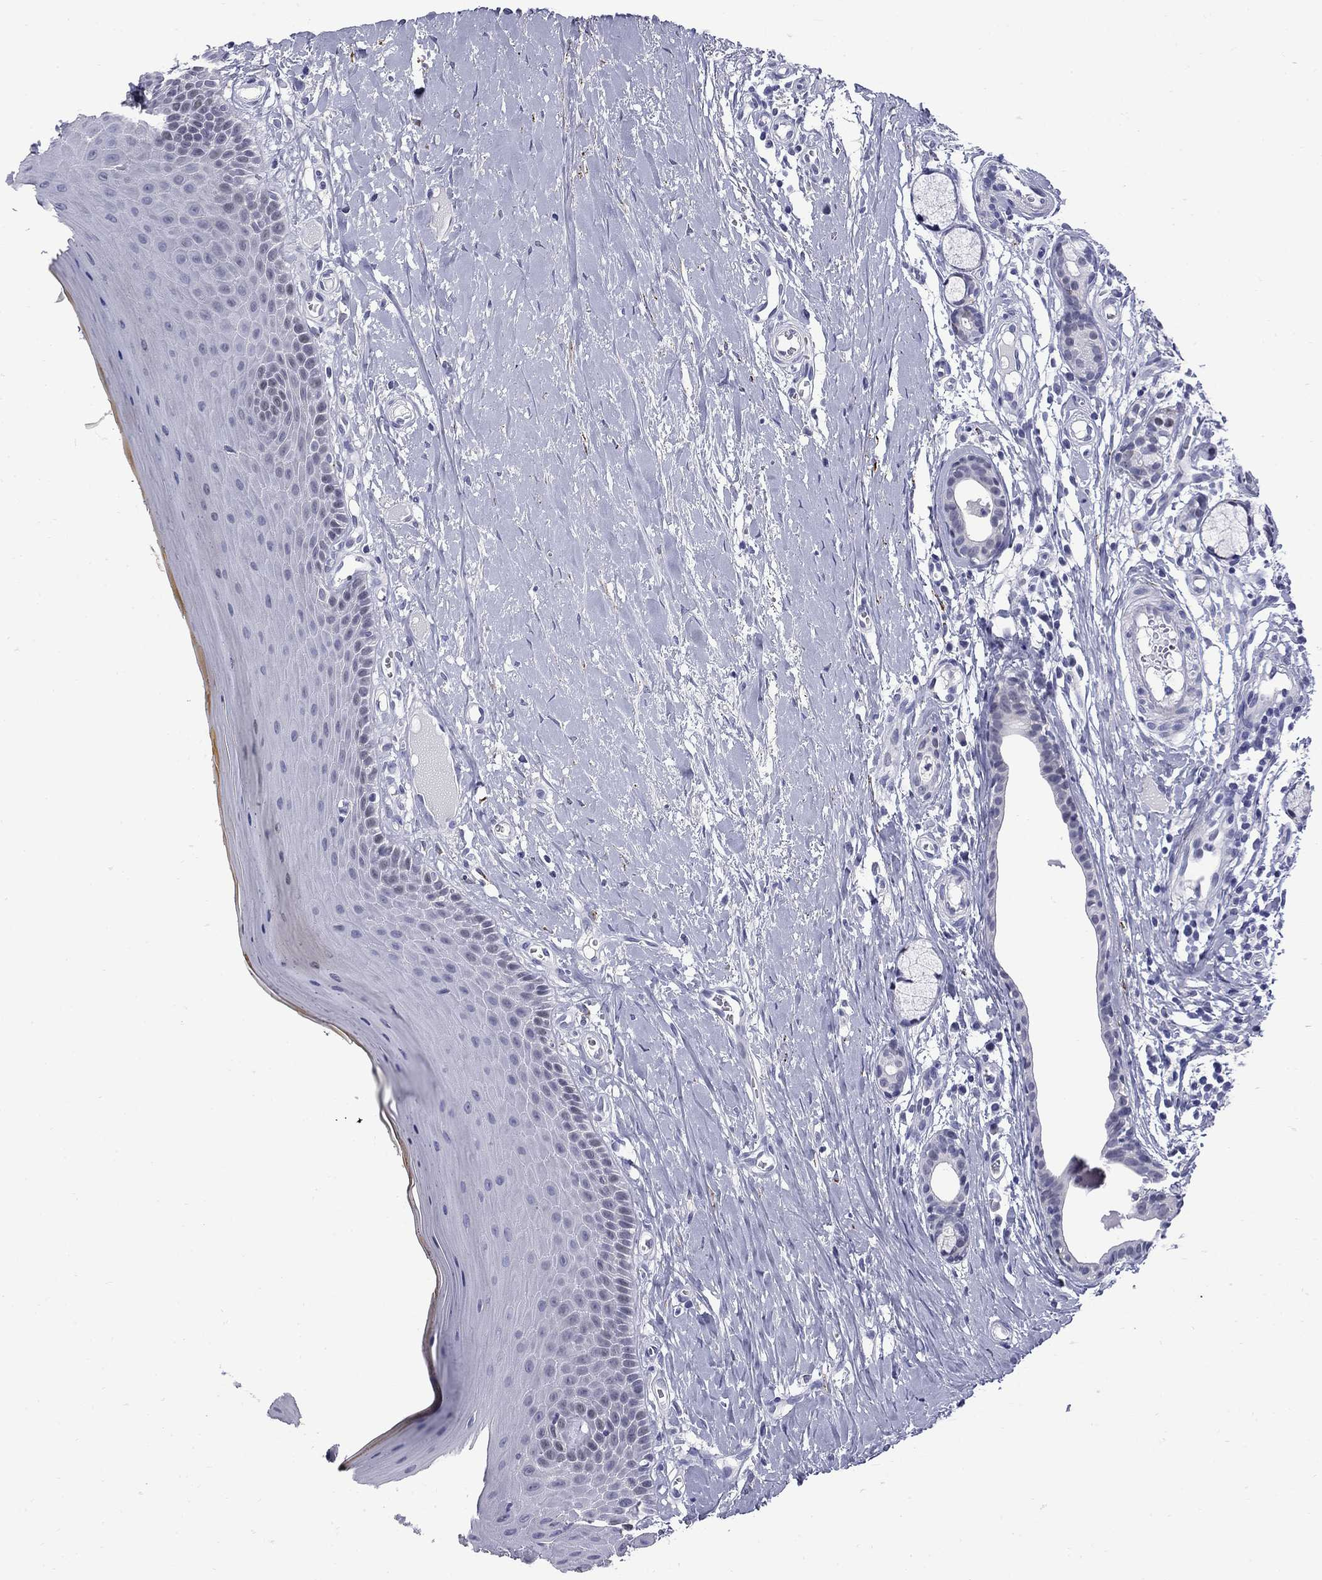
{"staining": {"intensity": "negative", "quantity": "none", "location": "none"}, "tissue": "oral mucosa", "cell_type": "Squamous epithelial cells", "image_type": "normal", "snomed": [{"axis": "morphology", "description": "Normal tissue, NOS"}, {"axis": "topography", "description": "Oral tissue"}], "caption": "Immunohistochemistry photomicrograph of unremarkable oral mucosa: human oral mucosa stained with DAB displays no significant protein expression in squamous epithelial cells.", "gene": "MGARP", "patient": {"sex": "female", "age": 43}}